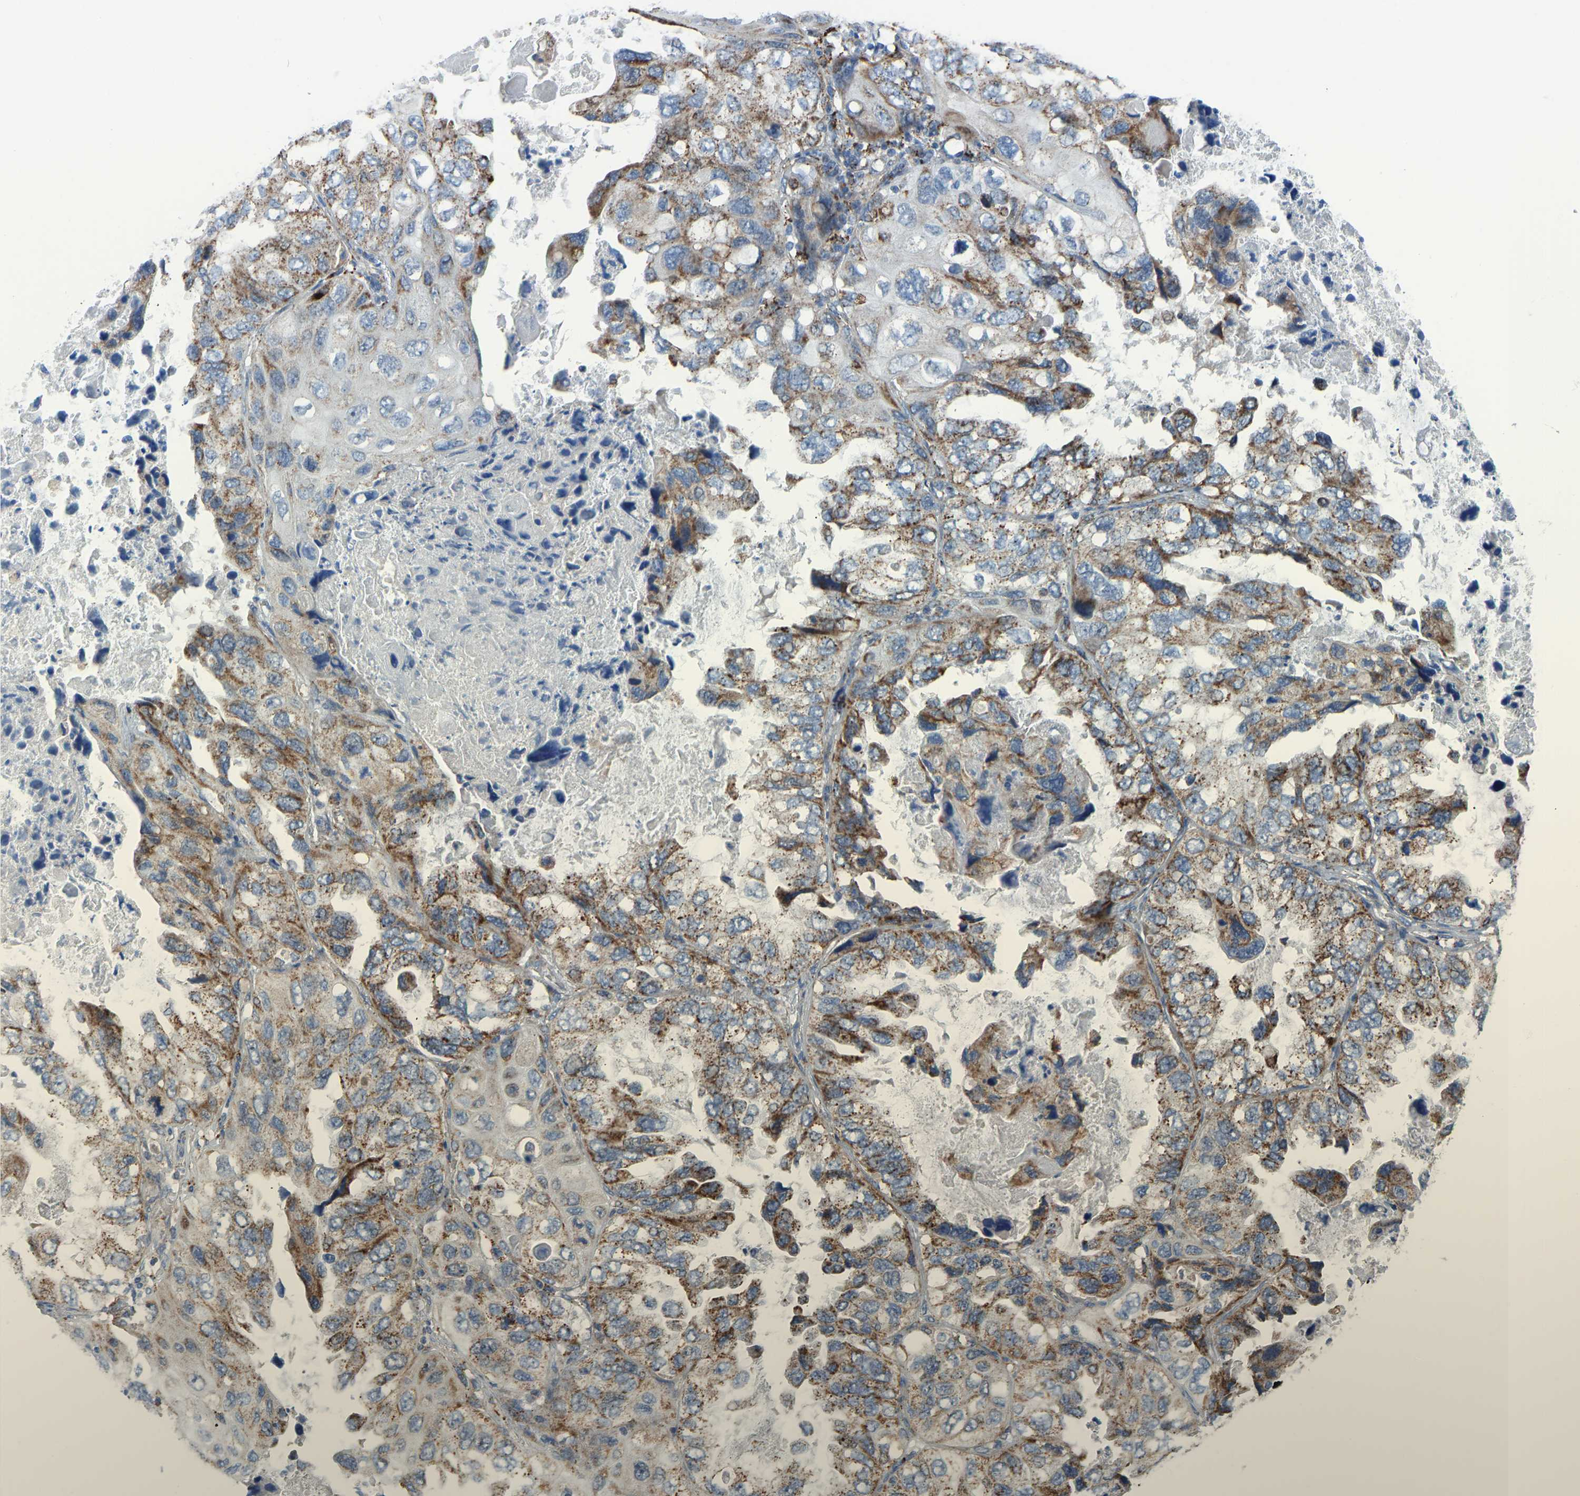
{"staining": {"intensity": "moderate", "quantity": ">75%", "location": "cytoplasmic/membranous"}, "tissue": "lung cancer", "cell_type": "Tumor cells", "image_type": "cancer", "snomed": [{"axis": "morphology", "description": "Squamous cell carcinoma, NOS"}, {"axis": "topography", "description": "Lung"}], "caption": "Immunohistochemistry (IHC) image of human lung cancer stained for a protein (brown), which demonstrates medium levels of moderate cytoplasmic/membranous expression in about >75% of tumor cells.", "gene": "SMIM20", "patient": {"sex": "female", "age": 73}}